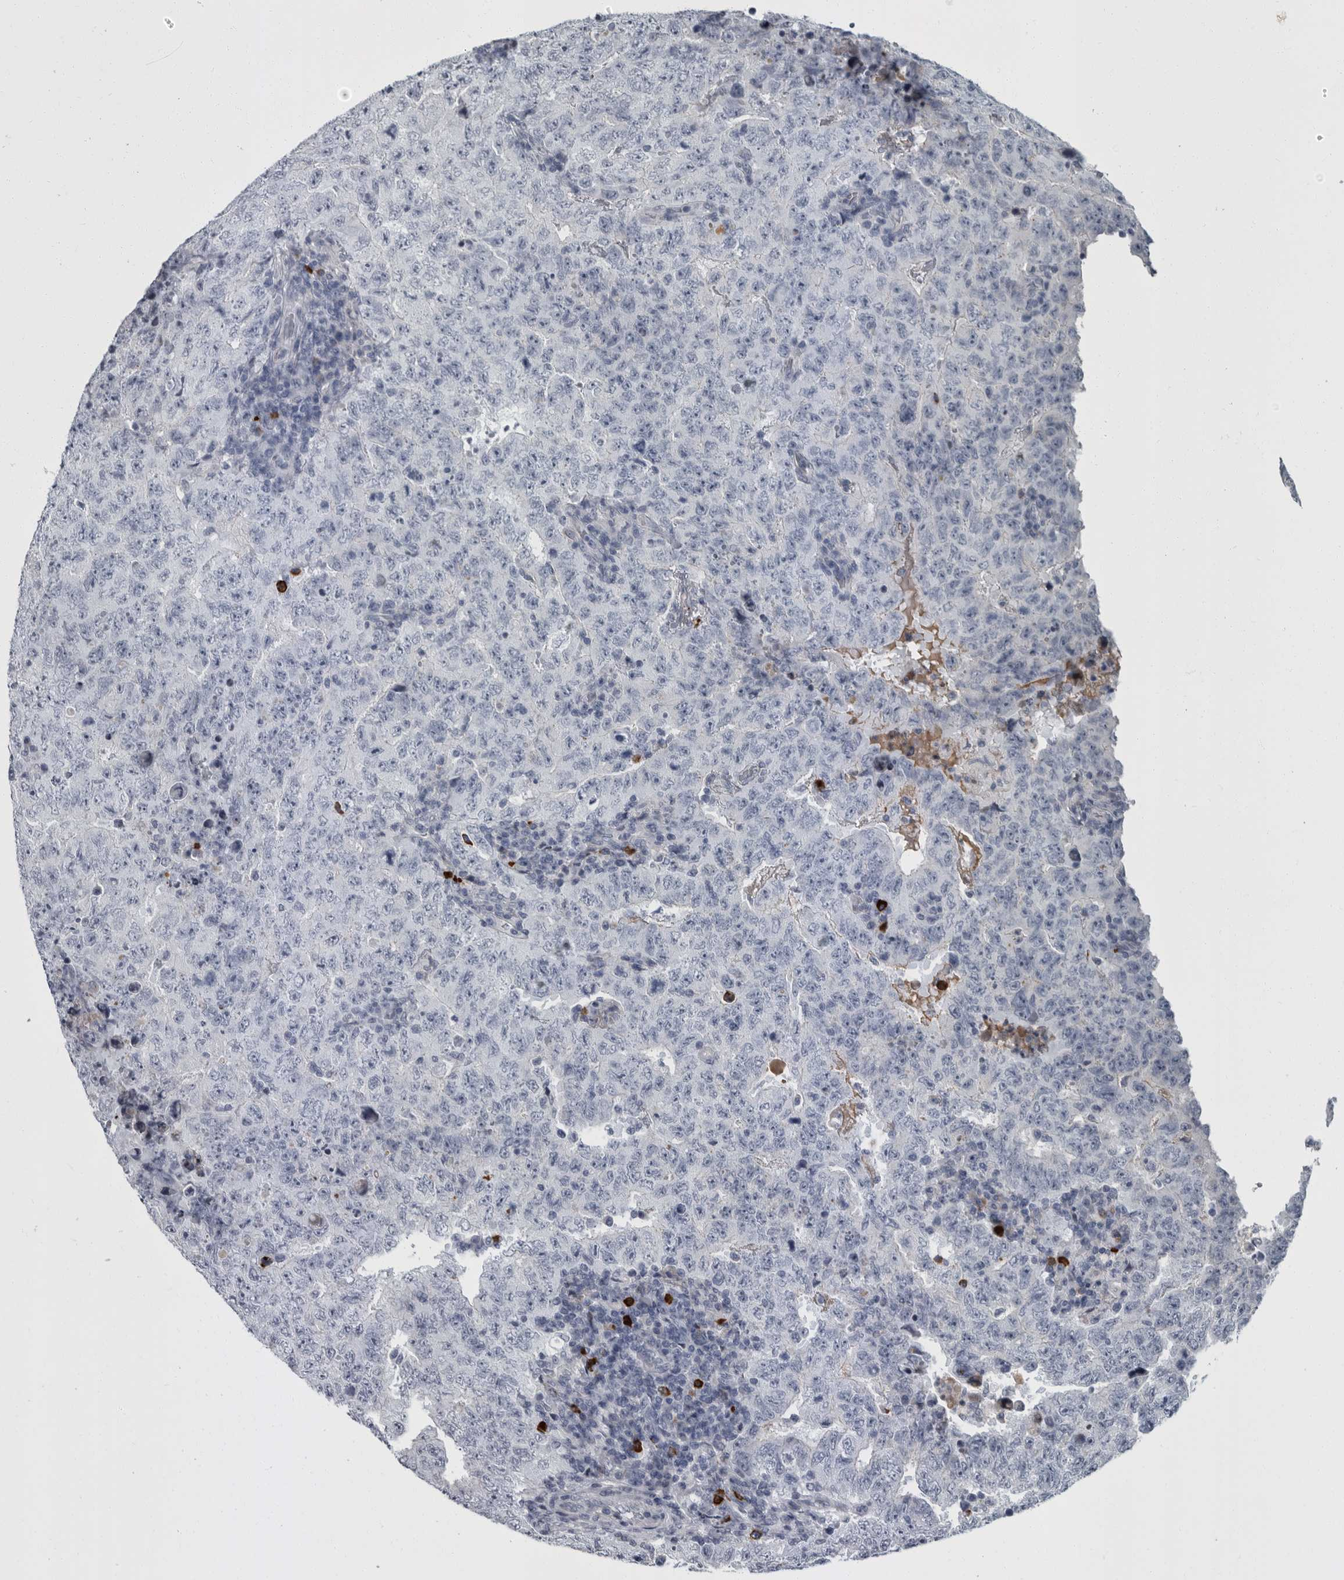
{"staining": {"intensity": "negative", "quantity": "none", "location": "none"}, "tissue": "testis cancer", "cell_type": "Tumor cells", "image_type": "cancer", "snomed": [{"axis": "morphology", "description": "Carcinoma, Embryonal, NOS"}, {"axis": "topography", "description": "Testis"}], "caption": "Tumor cells show no significant protein staining in testis cancer (embryonal carcinoma).", "gene": "SLC25A39", "patient": {"sex": "male", "age": 26}}